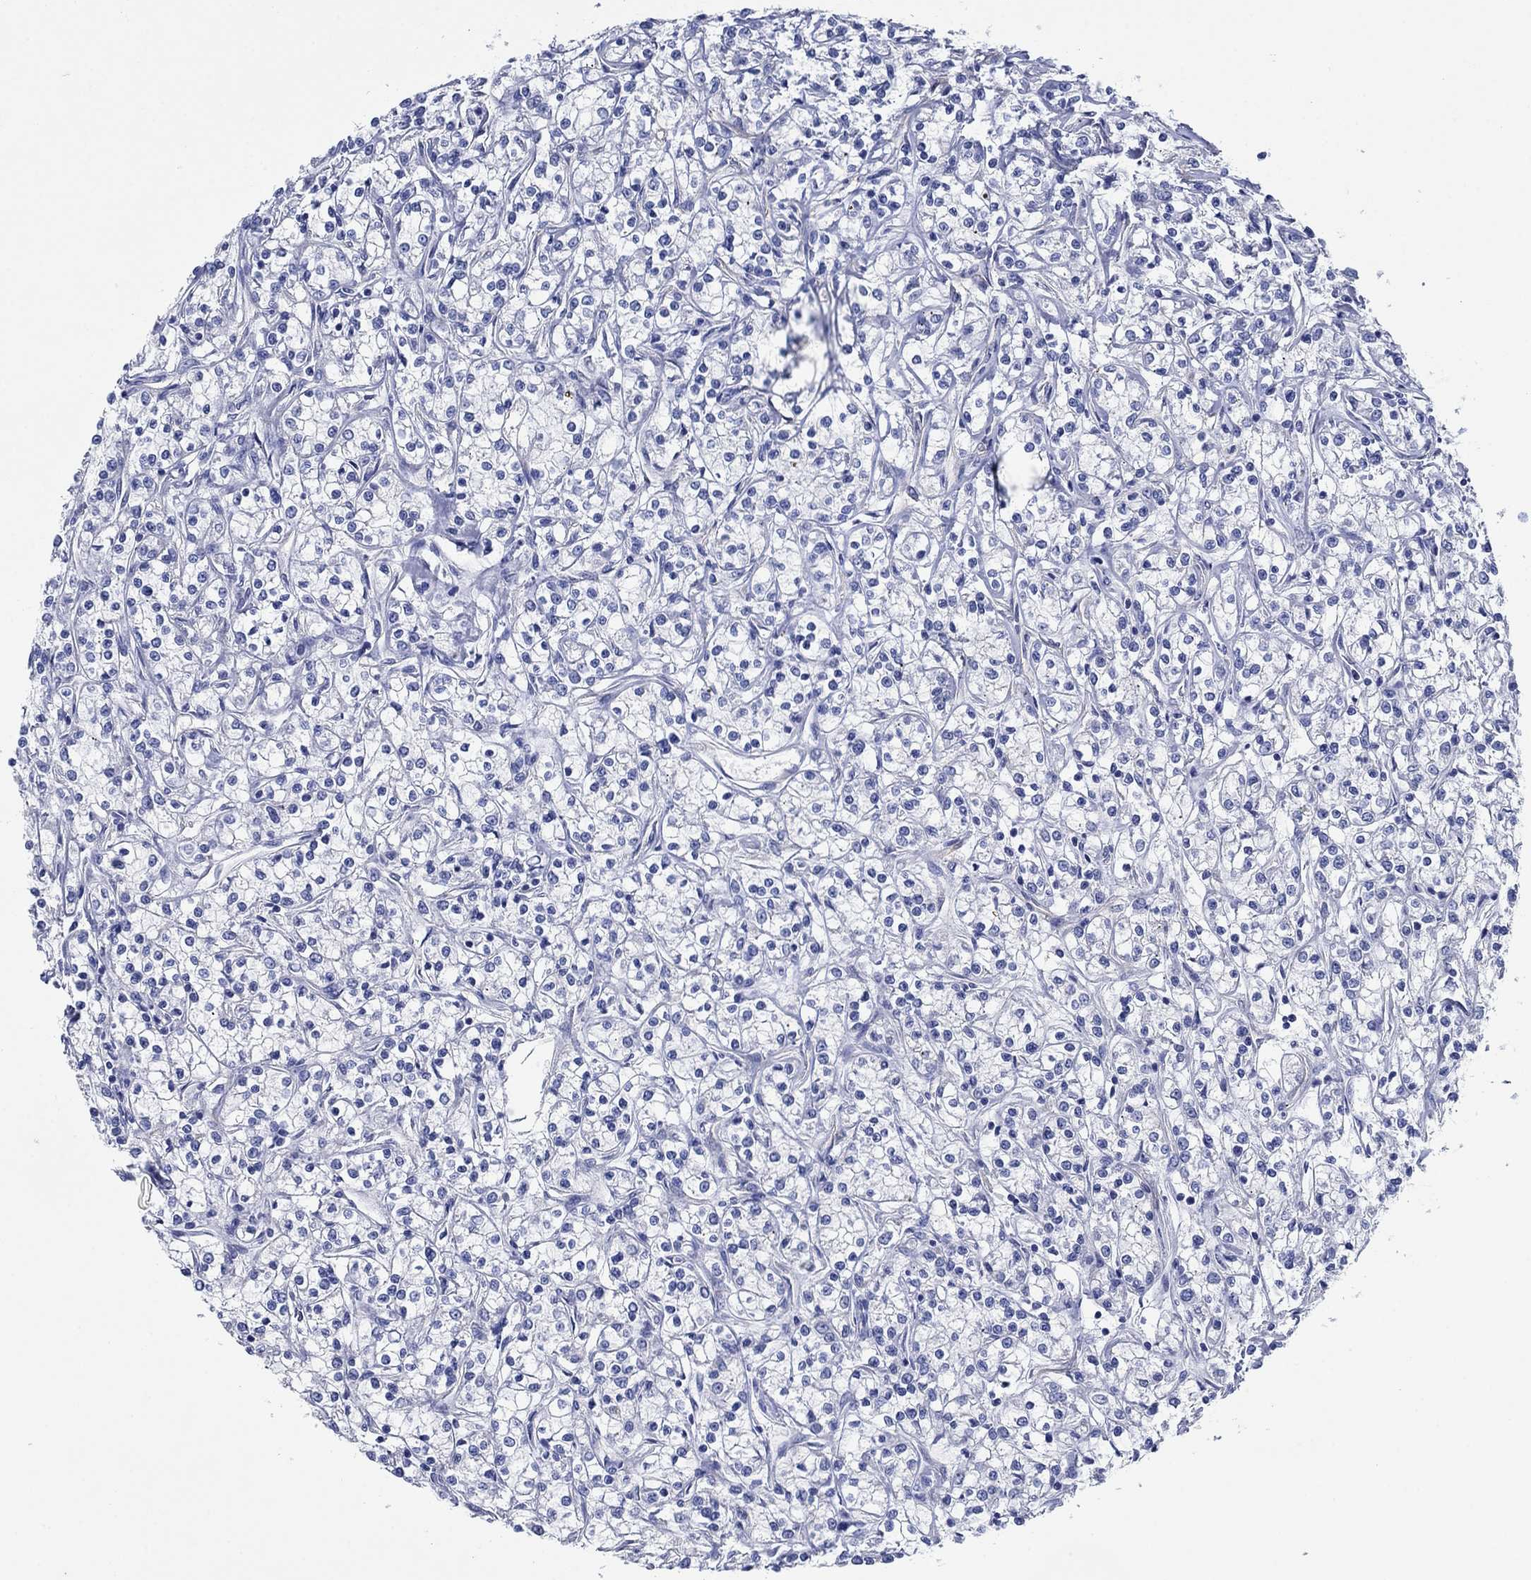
{"staining": {"intensity": "negative", "quantity": "none", "location": "none"}, "tissue": "renal cancer", "cell_type": "Tumor cells", "image_type": "cancer", "snomed": [{"axis": "morphology", "description": "Adenocarcinoma, NOS"}, {"axis": "topography", "description": "Kidney"}], "caption": "Immunohistochemical staining of renal cancer (adenocarcinoma) demonstrates no significant staining in tumor cells.", "gene": "TRIM16", "patient": {"sex": "female", "age": 59}}